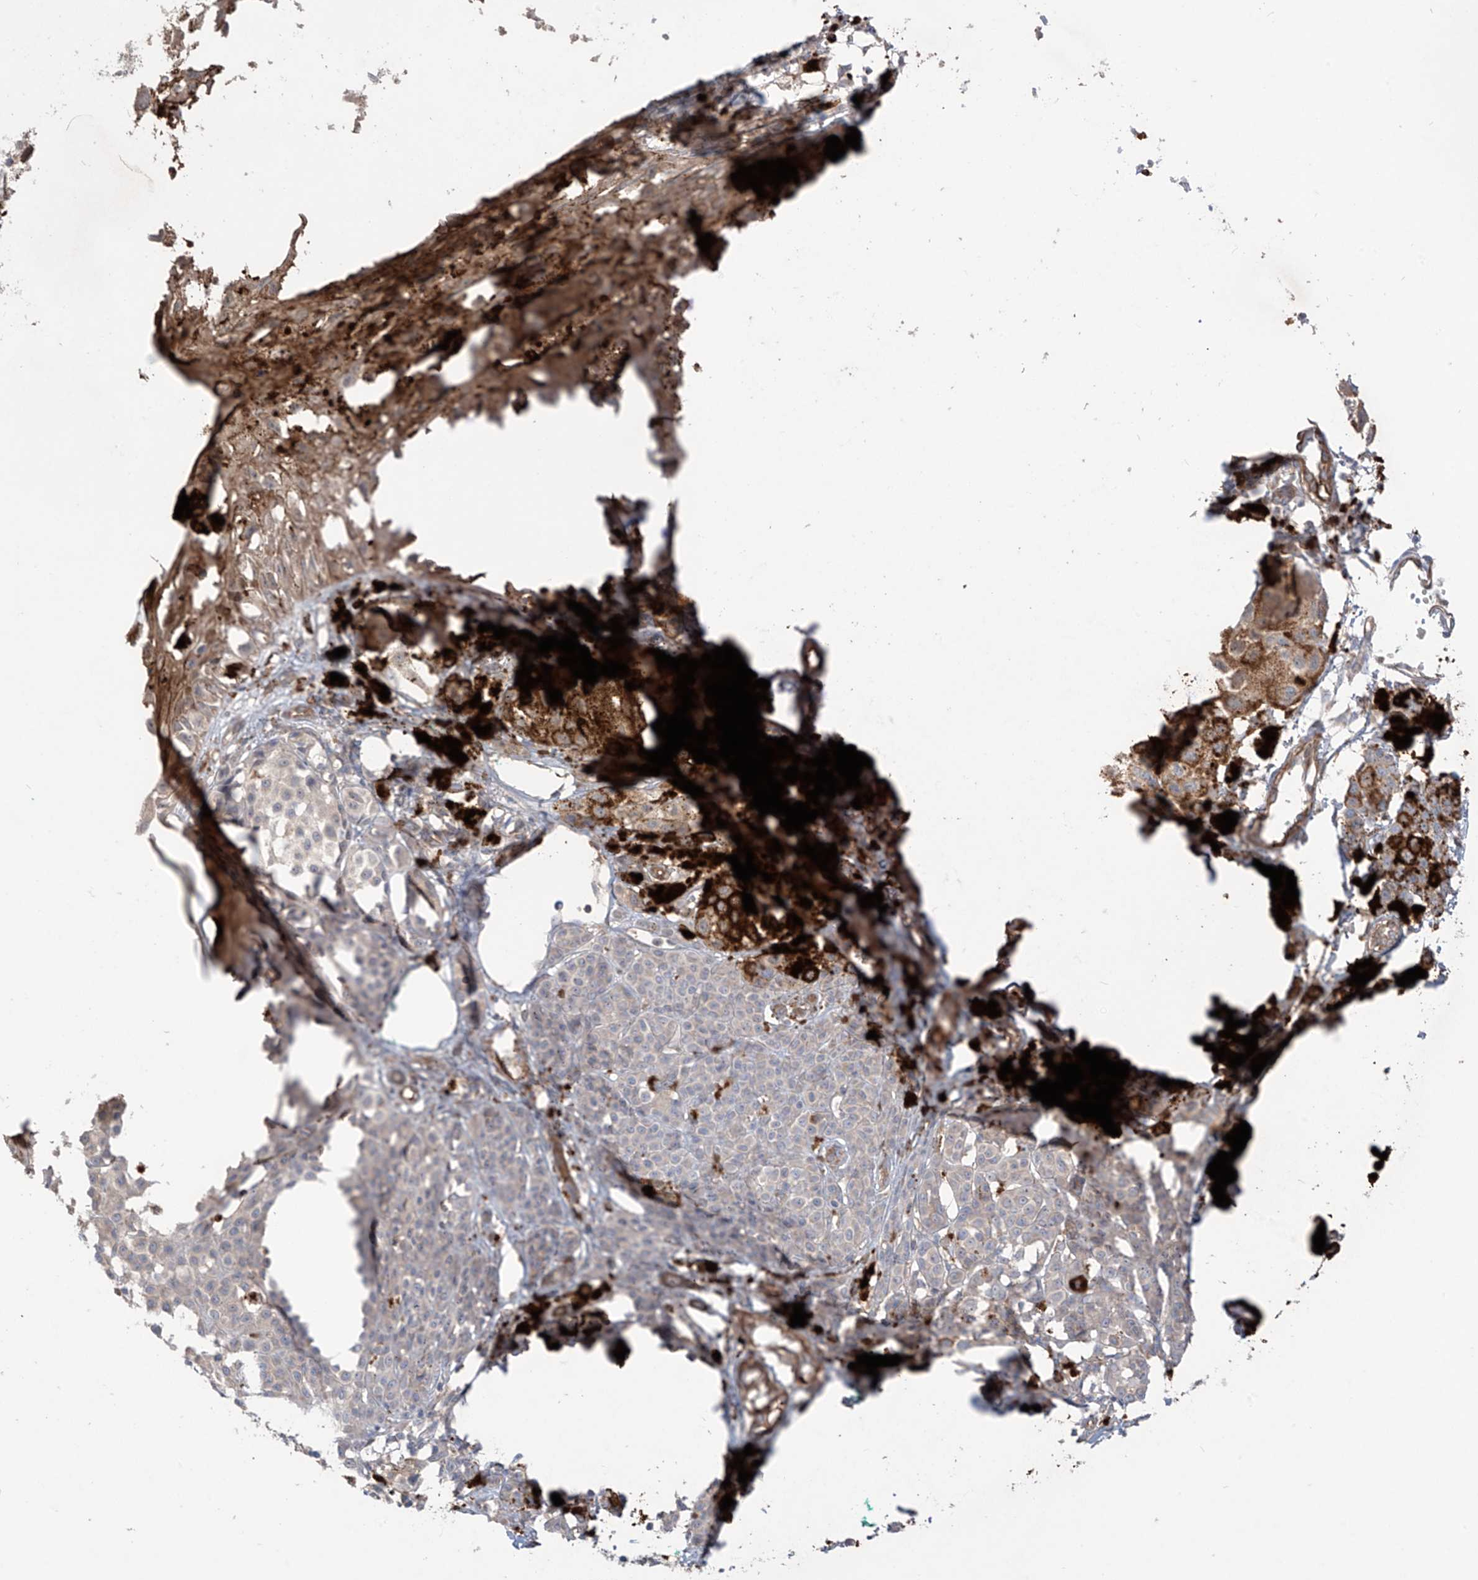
{"staining": {"intensity": "negative", "quantity": "none", "location": "none"}, "tissue": "melanoma", "cell_type": "Tumor cells", "image_type": "cancer", "snomed": [{"axis": "morphology", "description": "Malignant melanoma, NOS"}, {"axis": "topography", "description": "Skin of leg"}], "caption": "Protein analysis of malignant melanoma displays no significant staining in tumor cells.", "gene": "TRMU", "patient": {"sex": "female", "age": 72}}